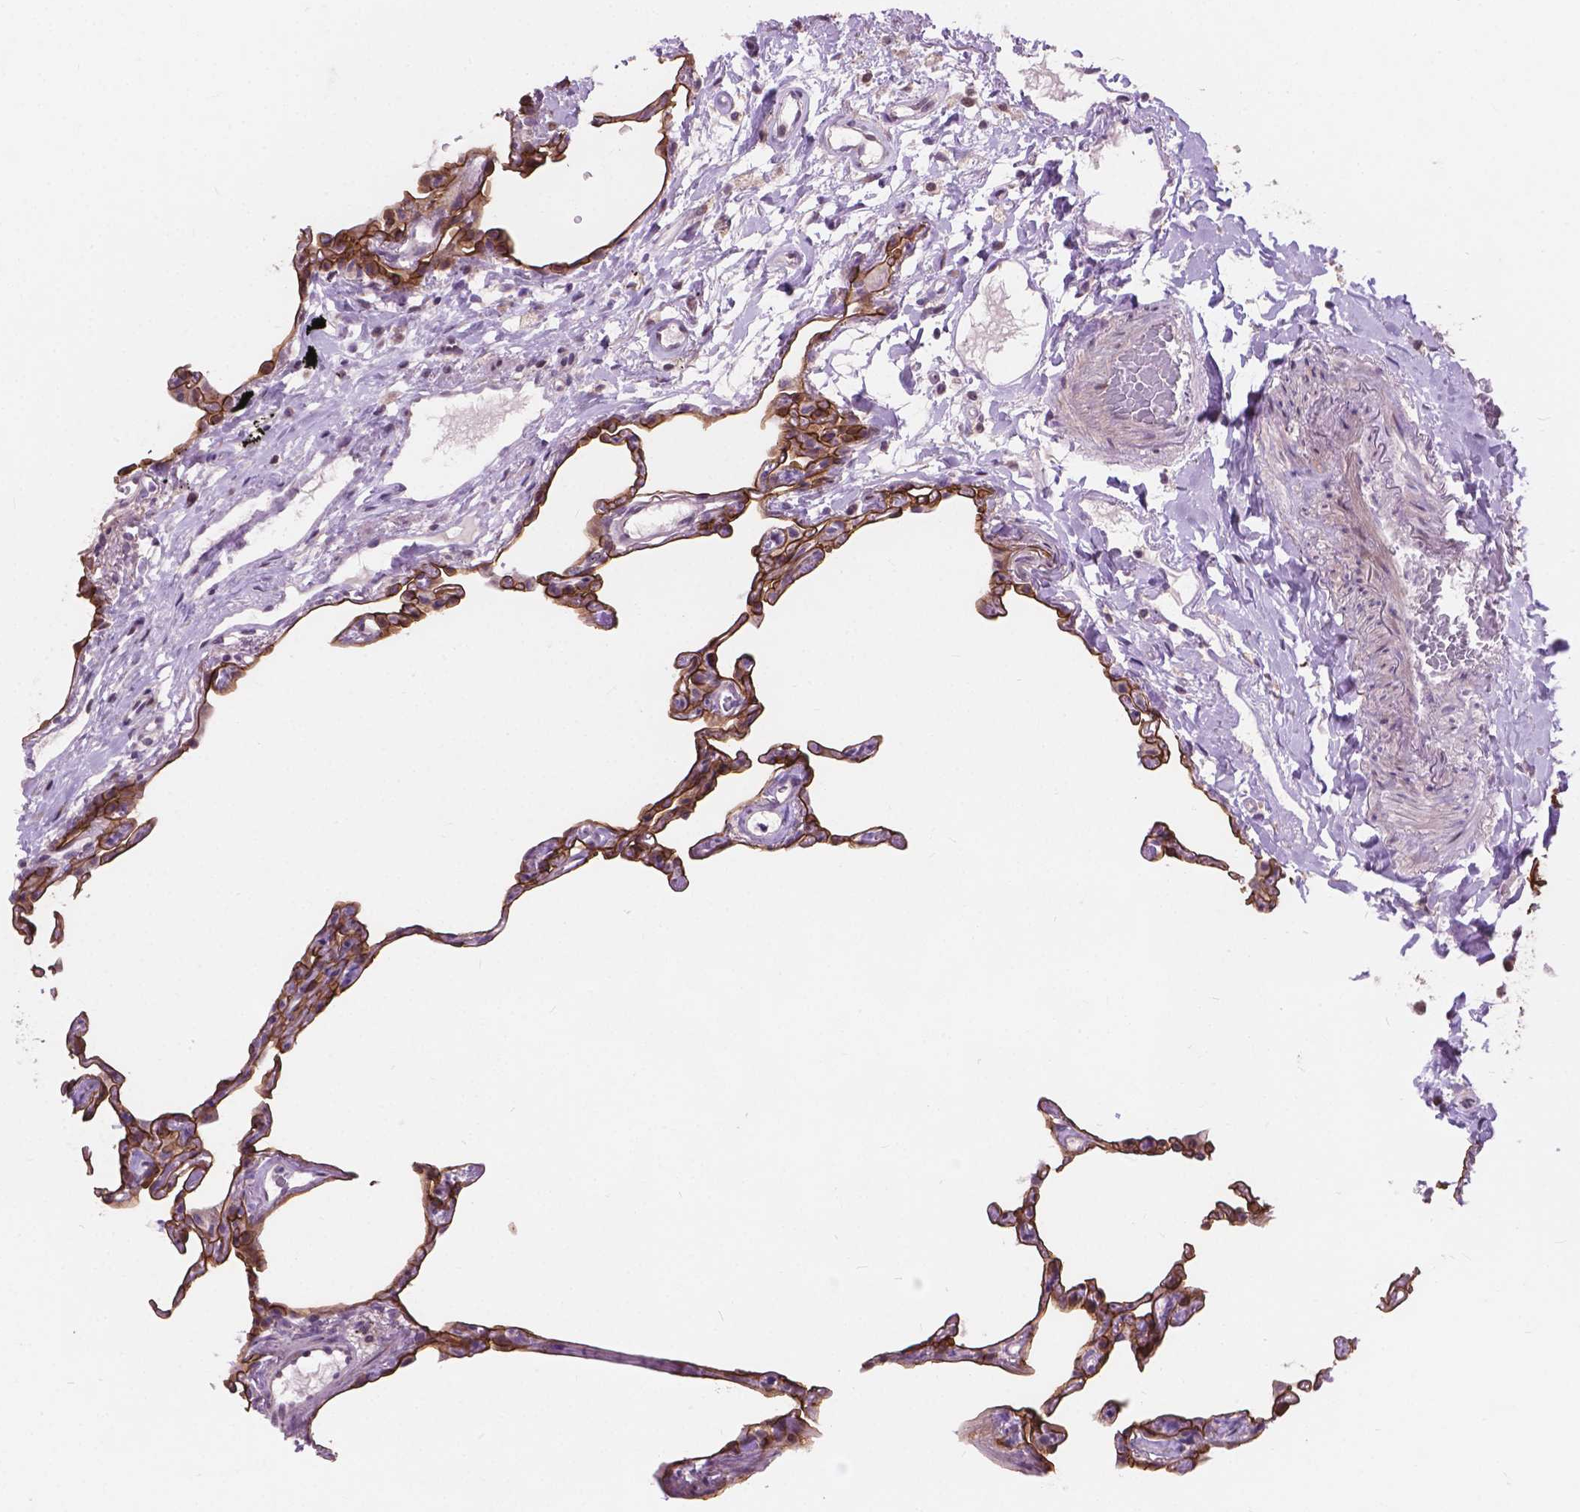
{"staining": {"intensity": "strong", "quantity": ">75%", "location": "cytoplasmic/membranous"}, "tissue": "lung", "cell_type": "Alveolar cells", "image_type": "normal", "snomed": [{"axis": "morphology", "description": "Normal tissue, NOS"}, {"axis": "topography", "description": "Lung"}], "caption": "Strong cytoplasmic/membranous positivity is seen in approximately >75% of alveolar cells in benign lung.", "gene": "MYH14", "patient": {"sex": "female", "age": 57}}